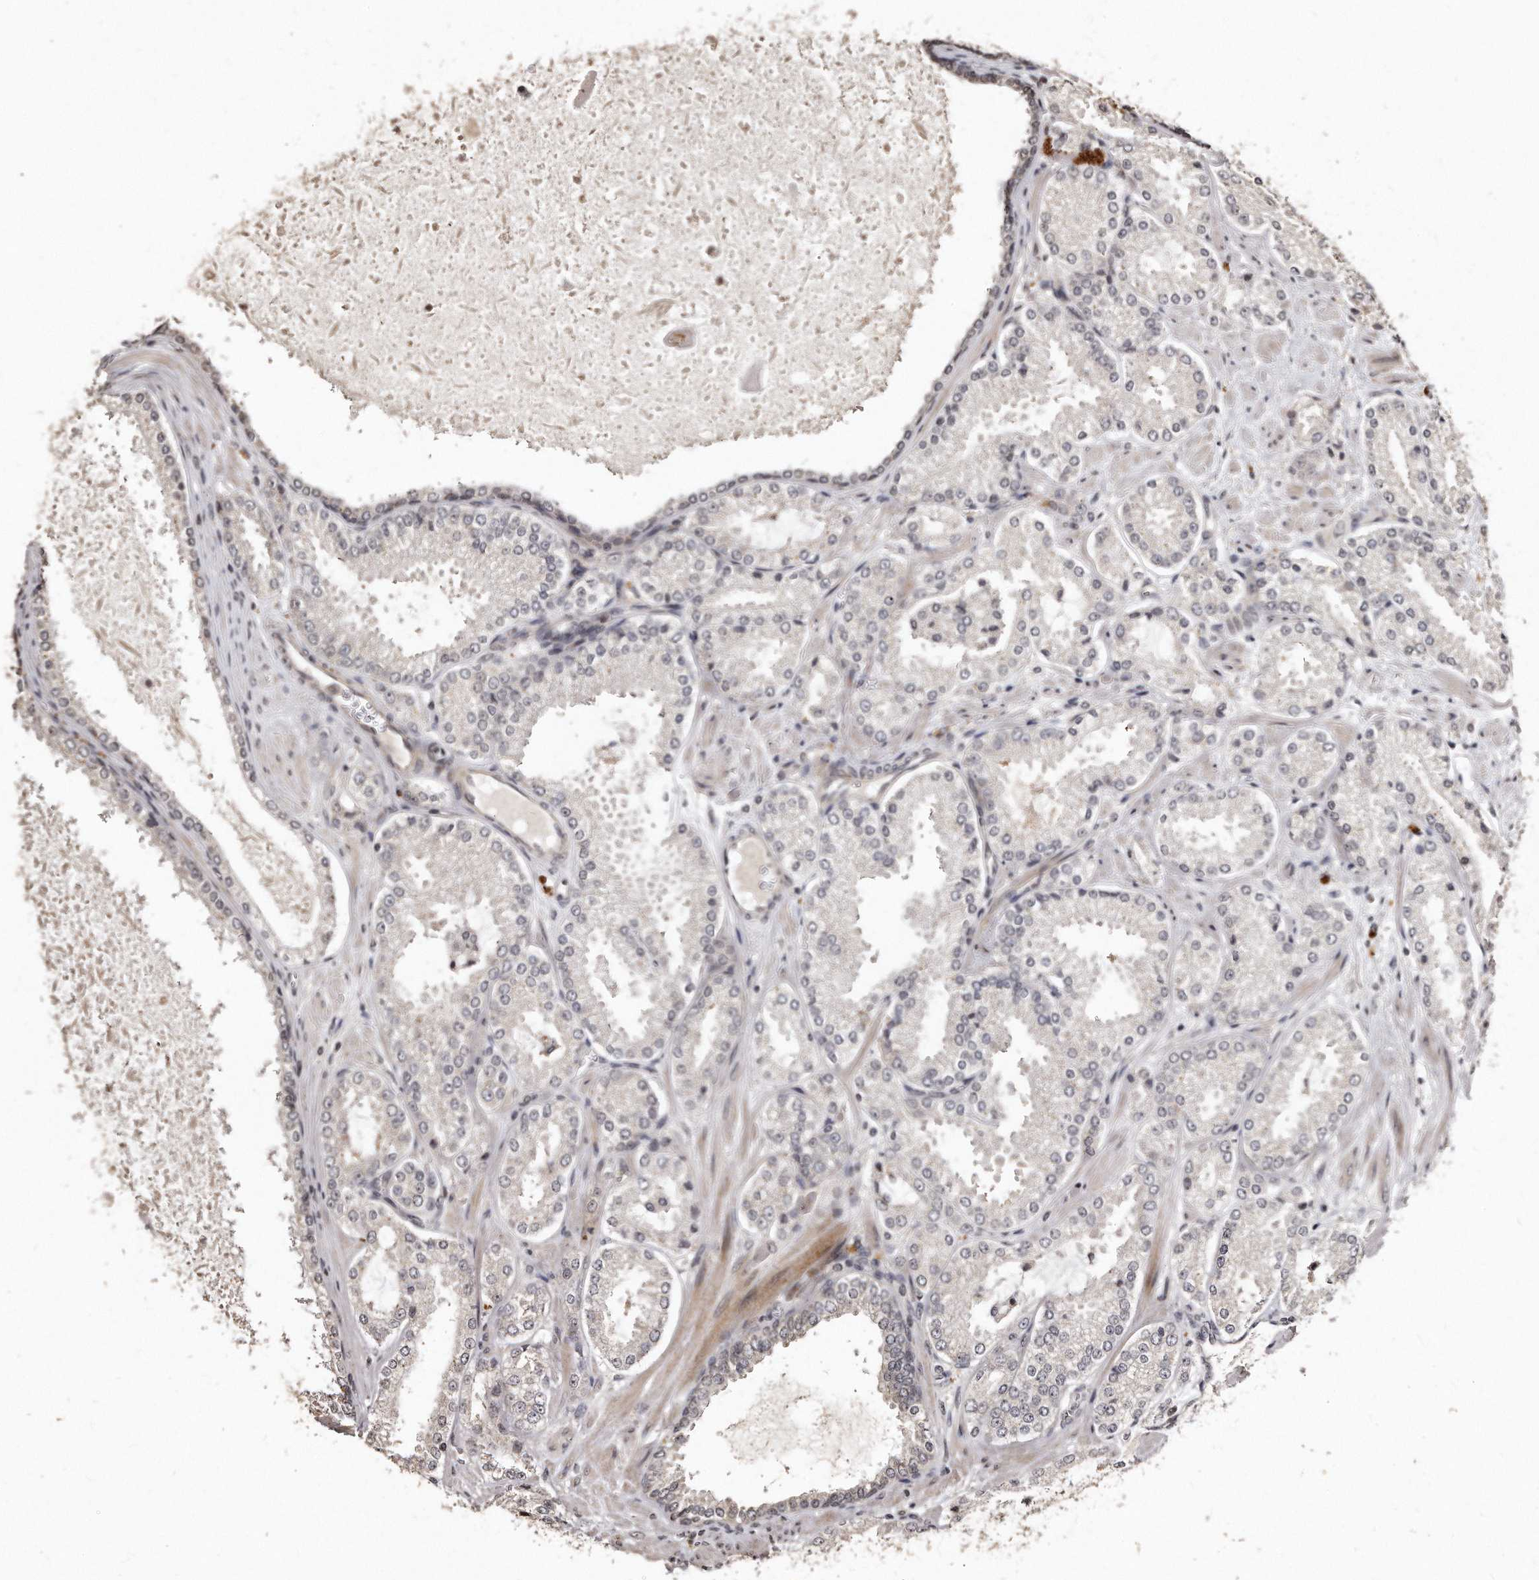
{"staining": {"intensity": "negative", "quantity": "none", "location": "none"}, "tissue": "prostate cancer", "cell_type": "Tumor cells", "image_type": "cancer", "snomed": [{"axis": "morphology", "description": "Adenocarcinoma, High grade"}, {"axis": "topography", "description": "Prostate"}], "caption": "Protein analysis of prostate cancer shows no significant positivity in tumor cells.", "gene": "TSHR", "patient": {"sex": "male", "age": 73}}